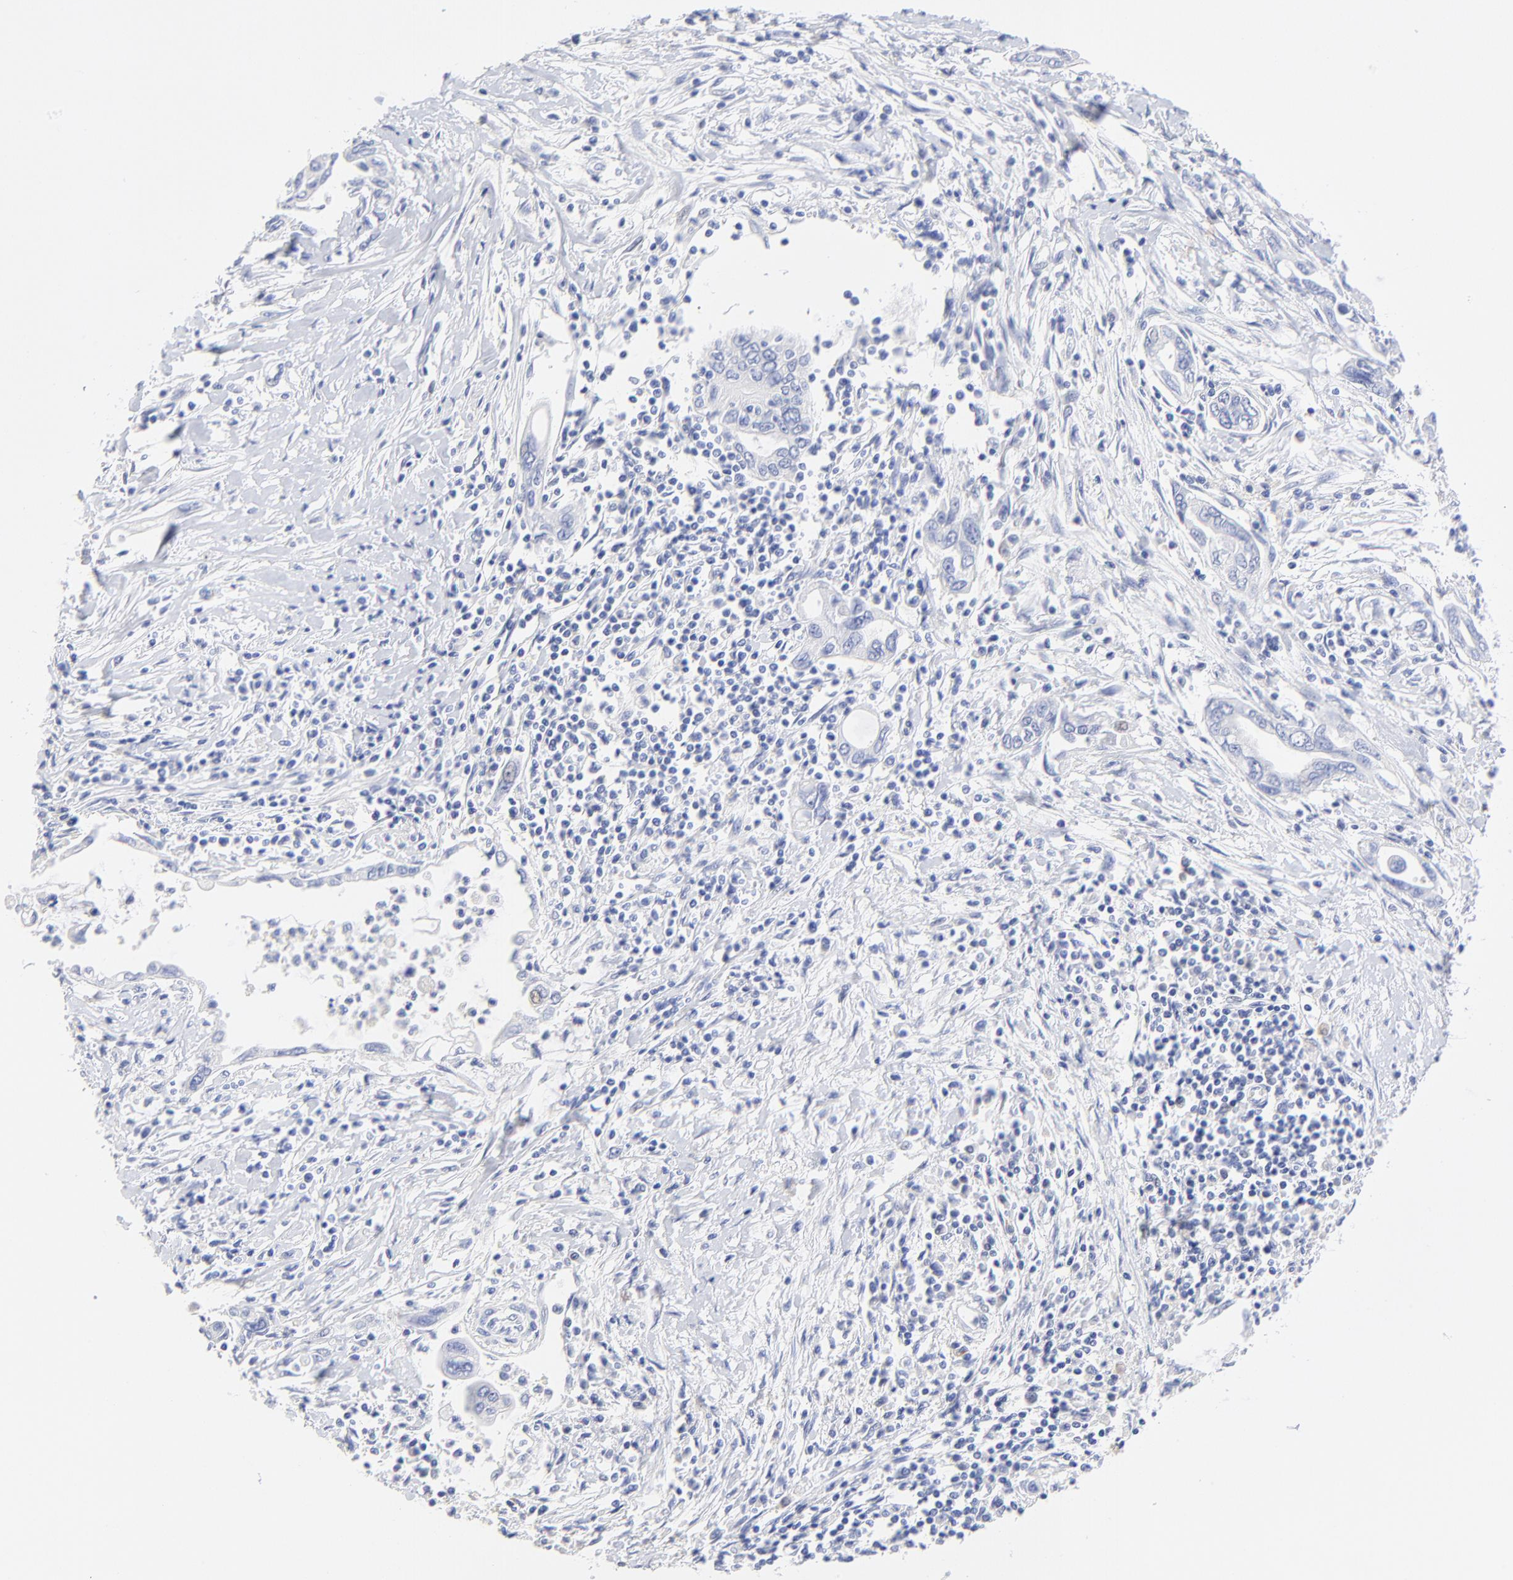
{"staining": {"intensity": "negative", "quantity": "none", "location": "none"}, "tissue": "pancreatic cancer", "cell_type": "Tumor cells", "image_type": "cancer", "snomed": [{"axis": "morphology", "description": "Adenocarcinoma, NOS"}, {"axis": "topography", "description": "Pancreas"}], "caption": "This is a histopathology image of immunohistochemistry (IHC) staining of pancreatic cancer (adenocarcinoma), which shows no staining in tumor cells. (Stains: DAB immunohistochemistry (IHC) with hematoxylin counter stain, Microscopy: brightfield microscopy at high magnification).", "gene": "SULT4A1", "patient": {"sex": "female", "age": 57}}